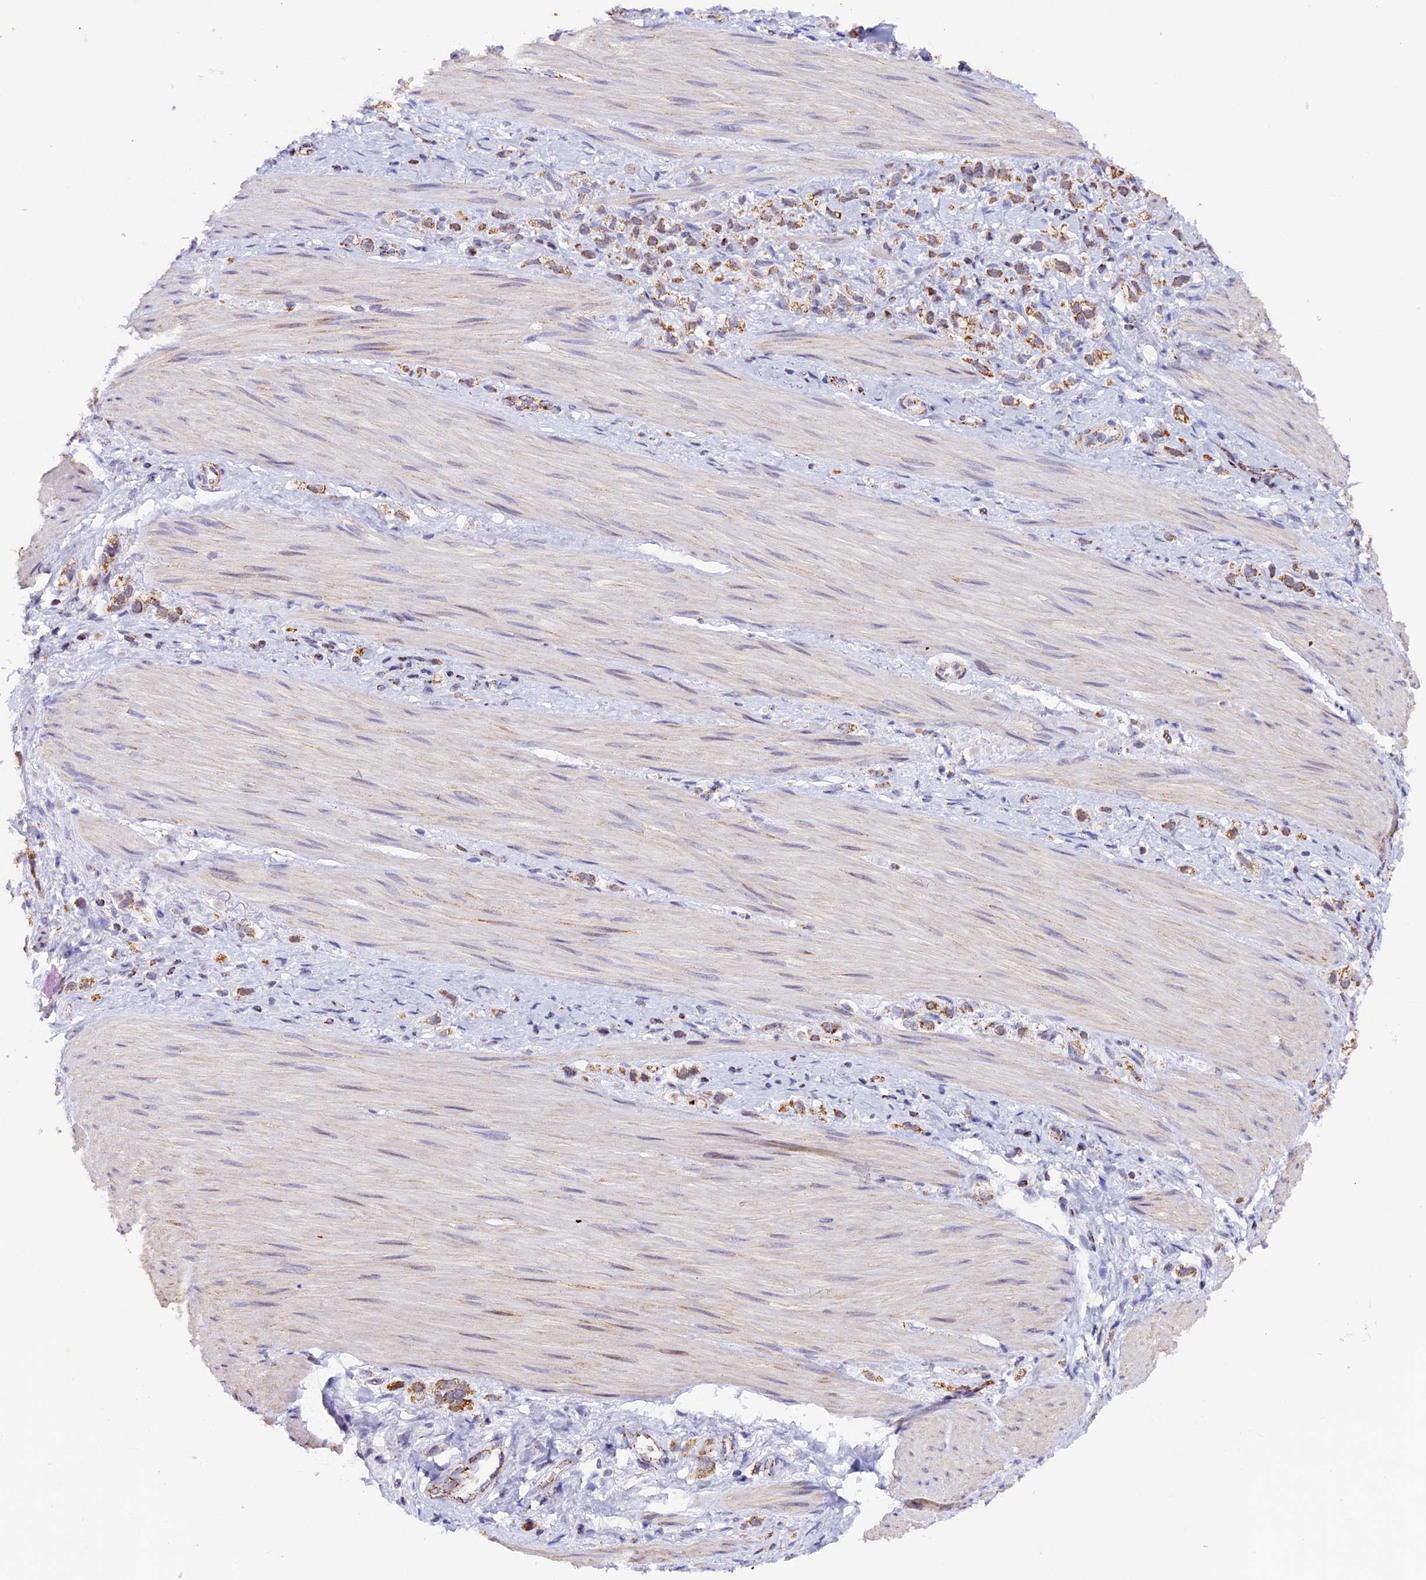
{"staining": {"intensity": "moderate", "quantity": ">75%", "location": "cytoplasmic/membranous"}, "tissue": "stomach cancer", "cell_type": "Tumor cells", "image_type": "cancer", "snomed": [{"axis": "morphology", "description": "Adenocarcinoma, NOS"}, {"axis": "topography", "description": "Stomach"}], "caption": "The immunohistochemical stain labels moderate cytoplasmic/membranous expression in tumor cells of adenocarcinoma (stomach) tissue. (DAB (3,3'-diaminobenzidine) = brown stain, brightfield microscopy at high magnification).", "gene": "TFAM", "patient": {"sex": "female", "age": 65}}